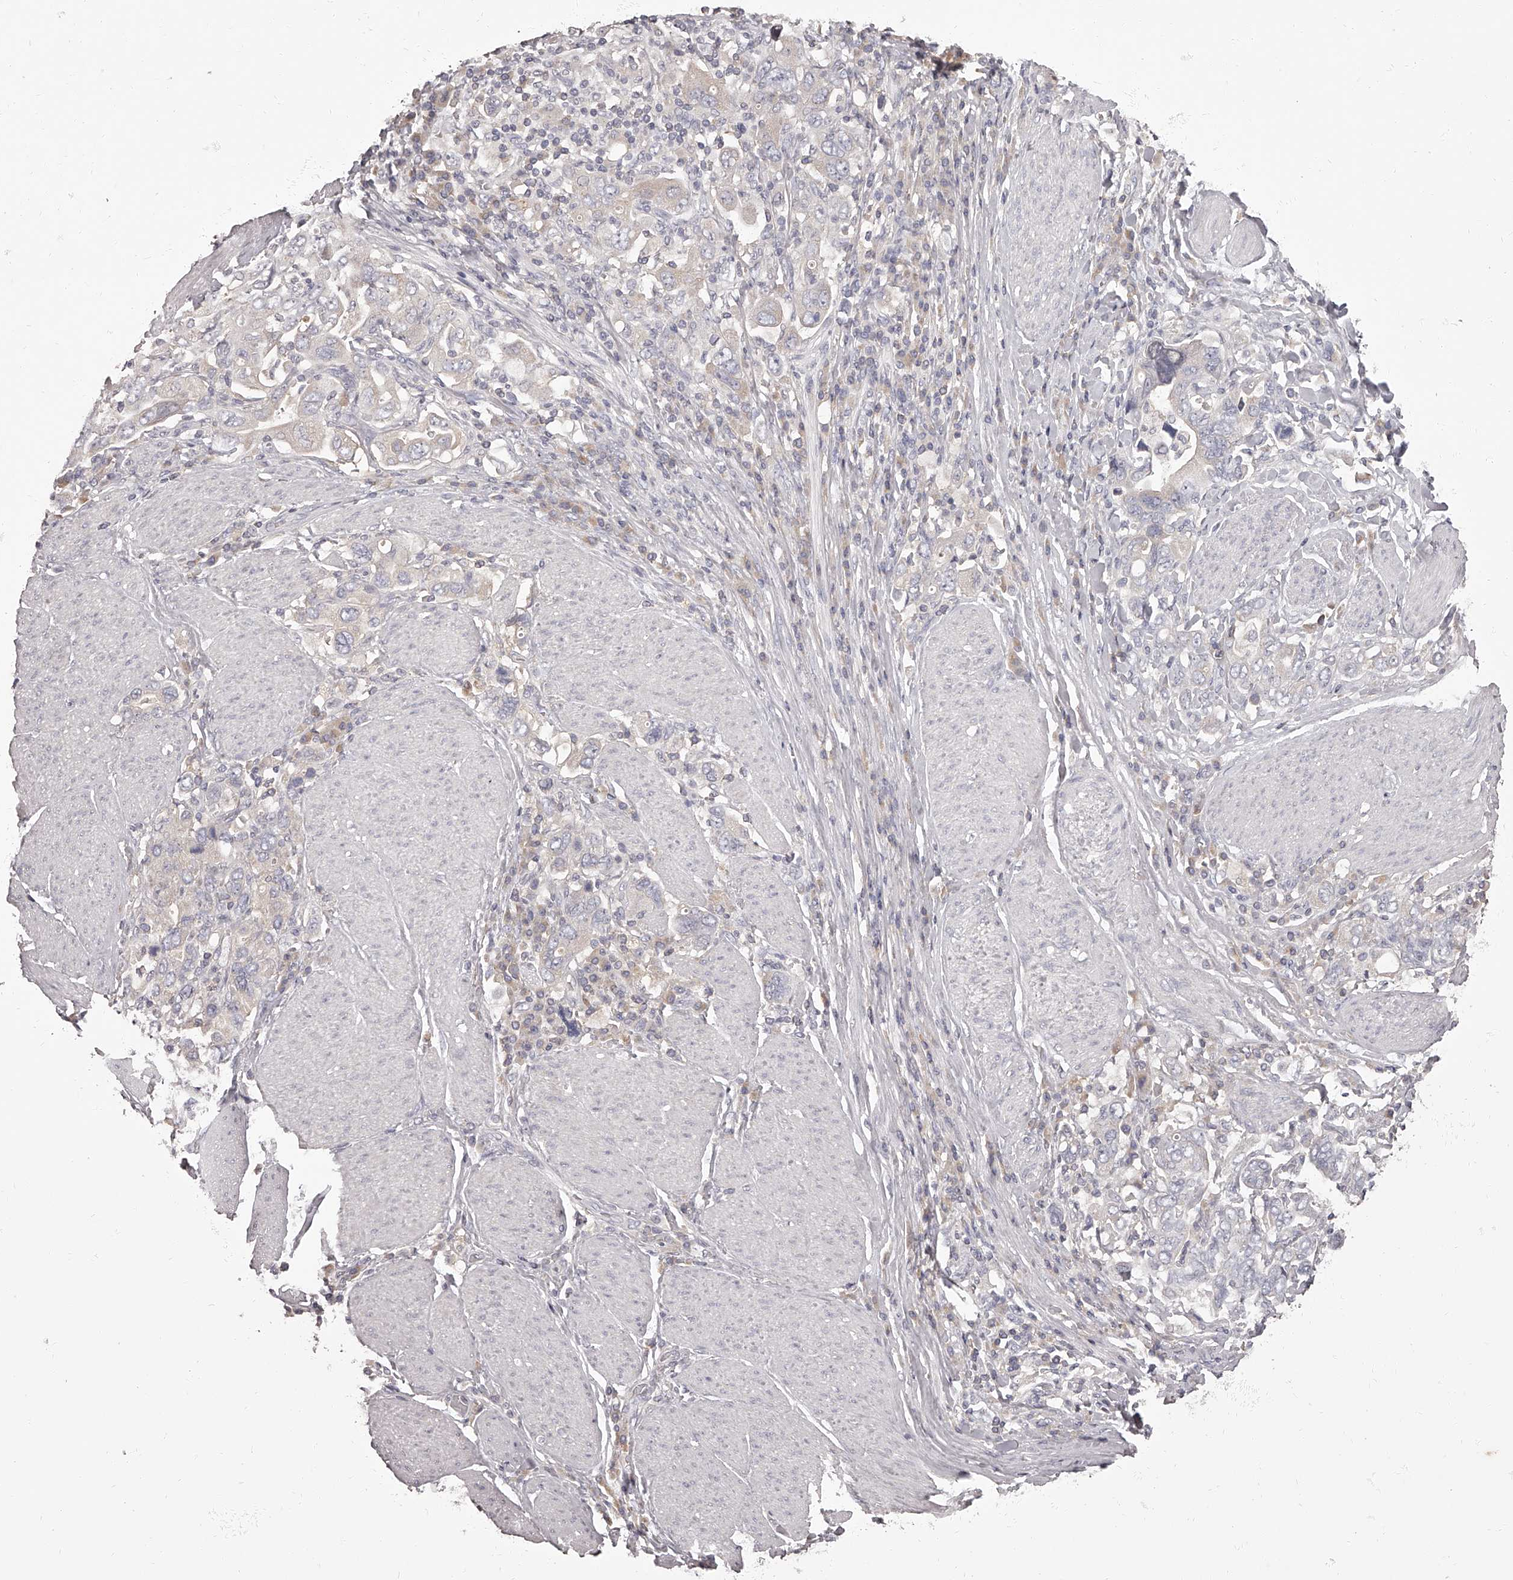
{"staining": {"intensity": "negative", "quantity": "none", "location": "none"}, "tissue": "stomach cancer", "cell_type": "Tumor cells", "image_type": "cancer", "snomed": [{"axis": "morphology", "description": "Adenocarcinoma, NOS"}, {"axis": "topography", "description": "Stomach, upper"}], "caption": "Immunohistochemistry (IHC) image of stomach cancer (adenocarcinoma) stained for a protein (brown), which demonstrates no staining in tumor cells.", "gene": "APEH", "patient": {"sex": "male", "age": 62}}